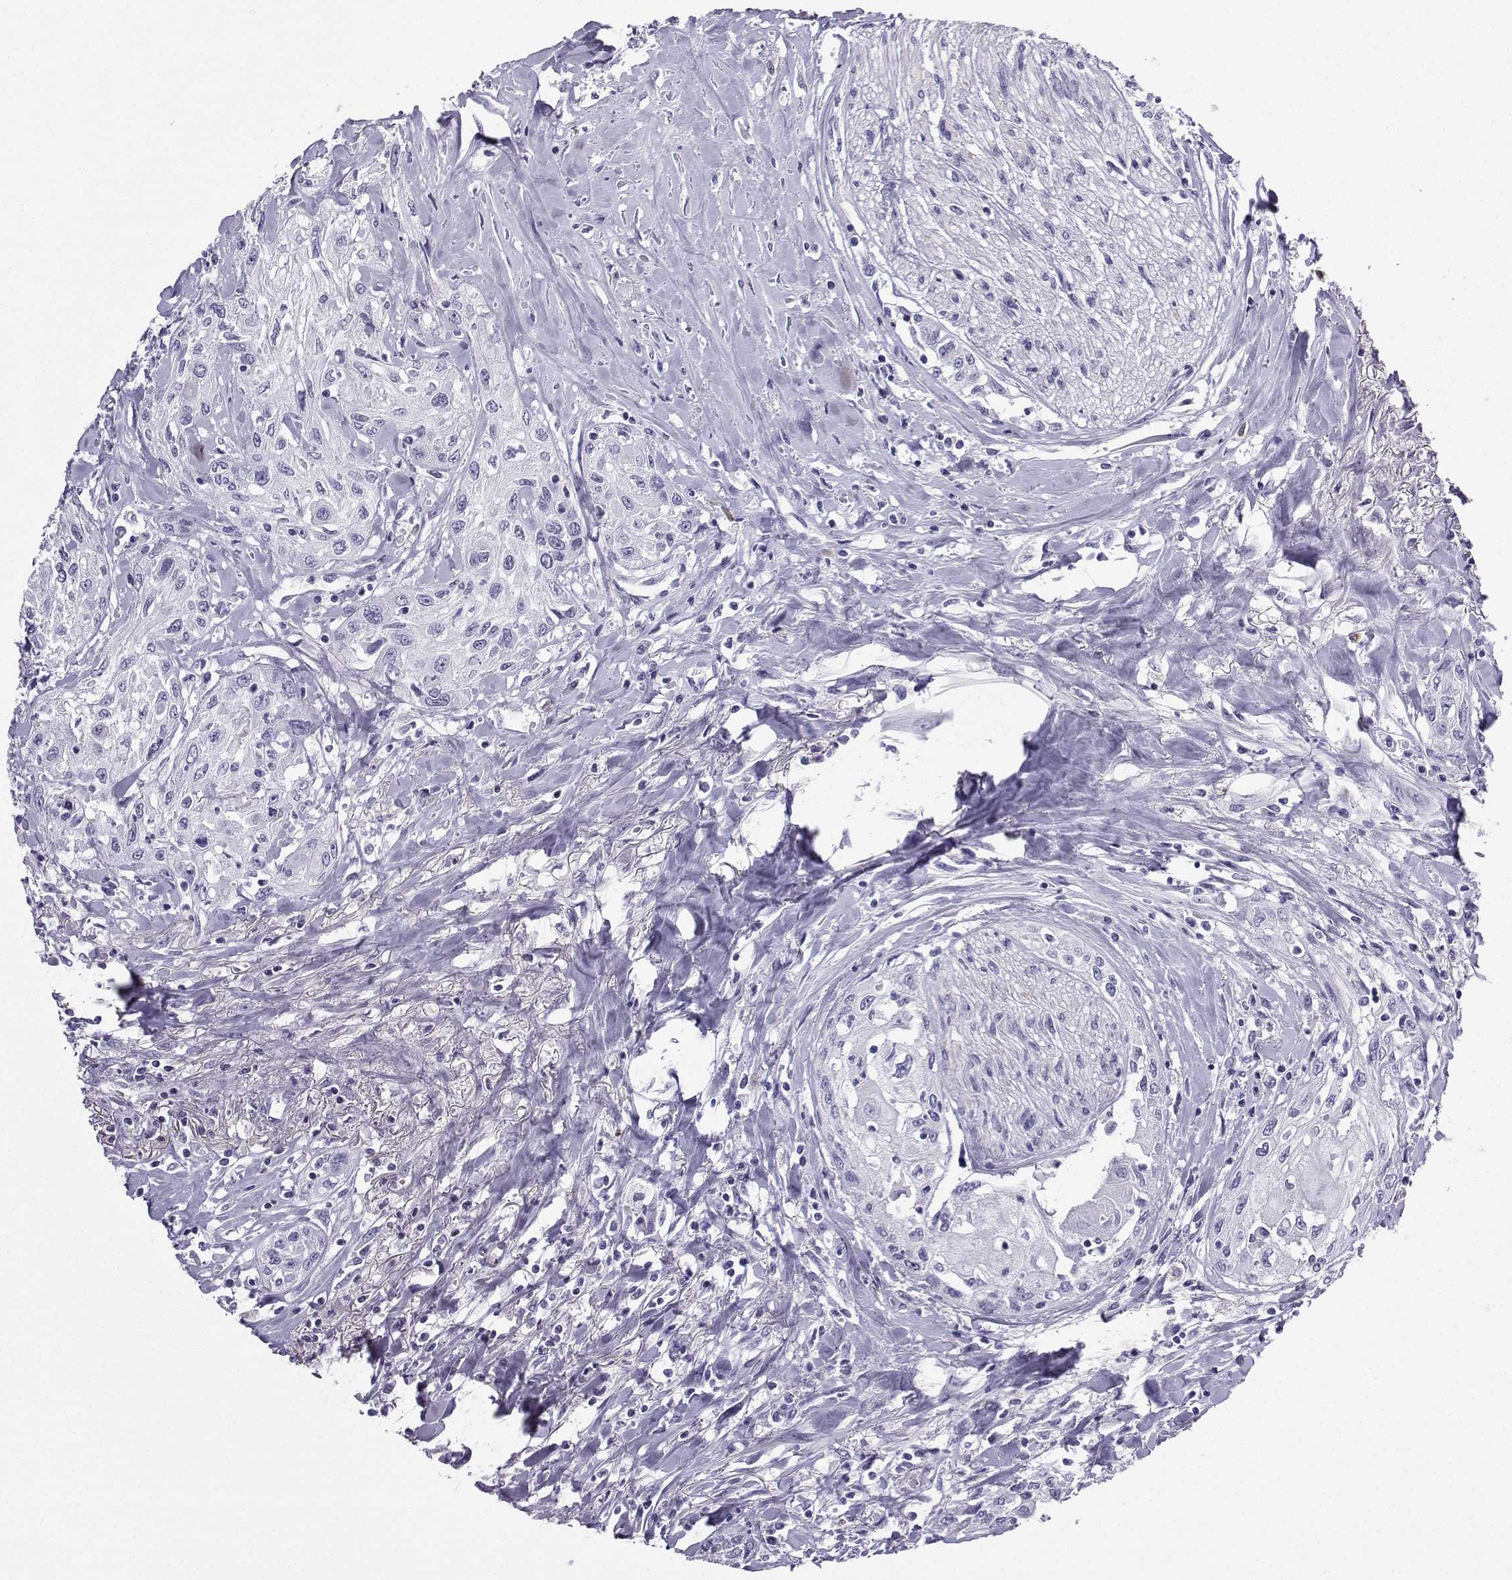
{"staining": {"intensity": "negative", "quantity": "none", "location": "none"}, "tissue": "head and neck cancer", "cell_type": "Tumor cells", "image_type": "cancer", "snomed": [{"axis": "morphology", "description": "Normal tissue, NOS"}, {"axis": "morphology", "description": "Squamous cell carcinoma, NOS"}, {"axis": "topography", "description": "Oral tissue"}, {"axis": "topography", "description": "Peripheral nerve tissue"}, {"axis": "topography", "description": "Head-Neck"}], "caption": "There is no significant staining in tumor cells of squamous cell carcinoma (head and neck).", "gene": "SLC18A2", "patient": {"sex": "female", "age": 59}}